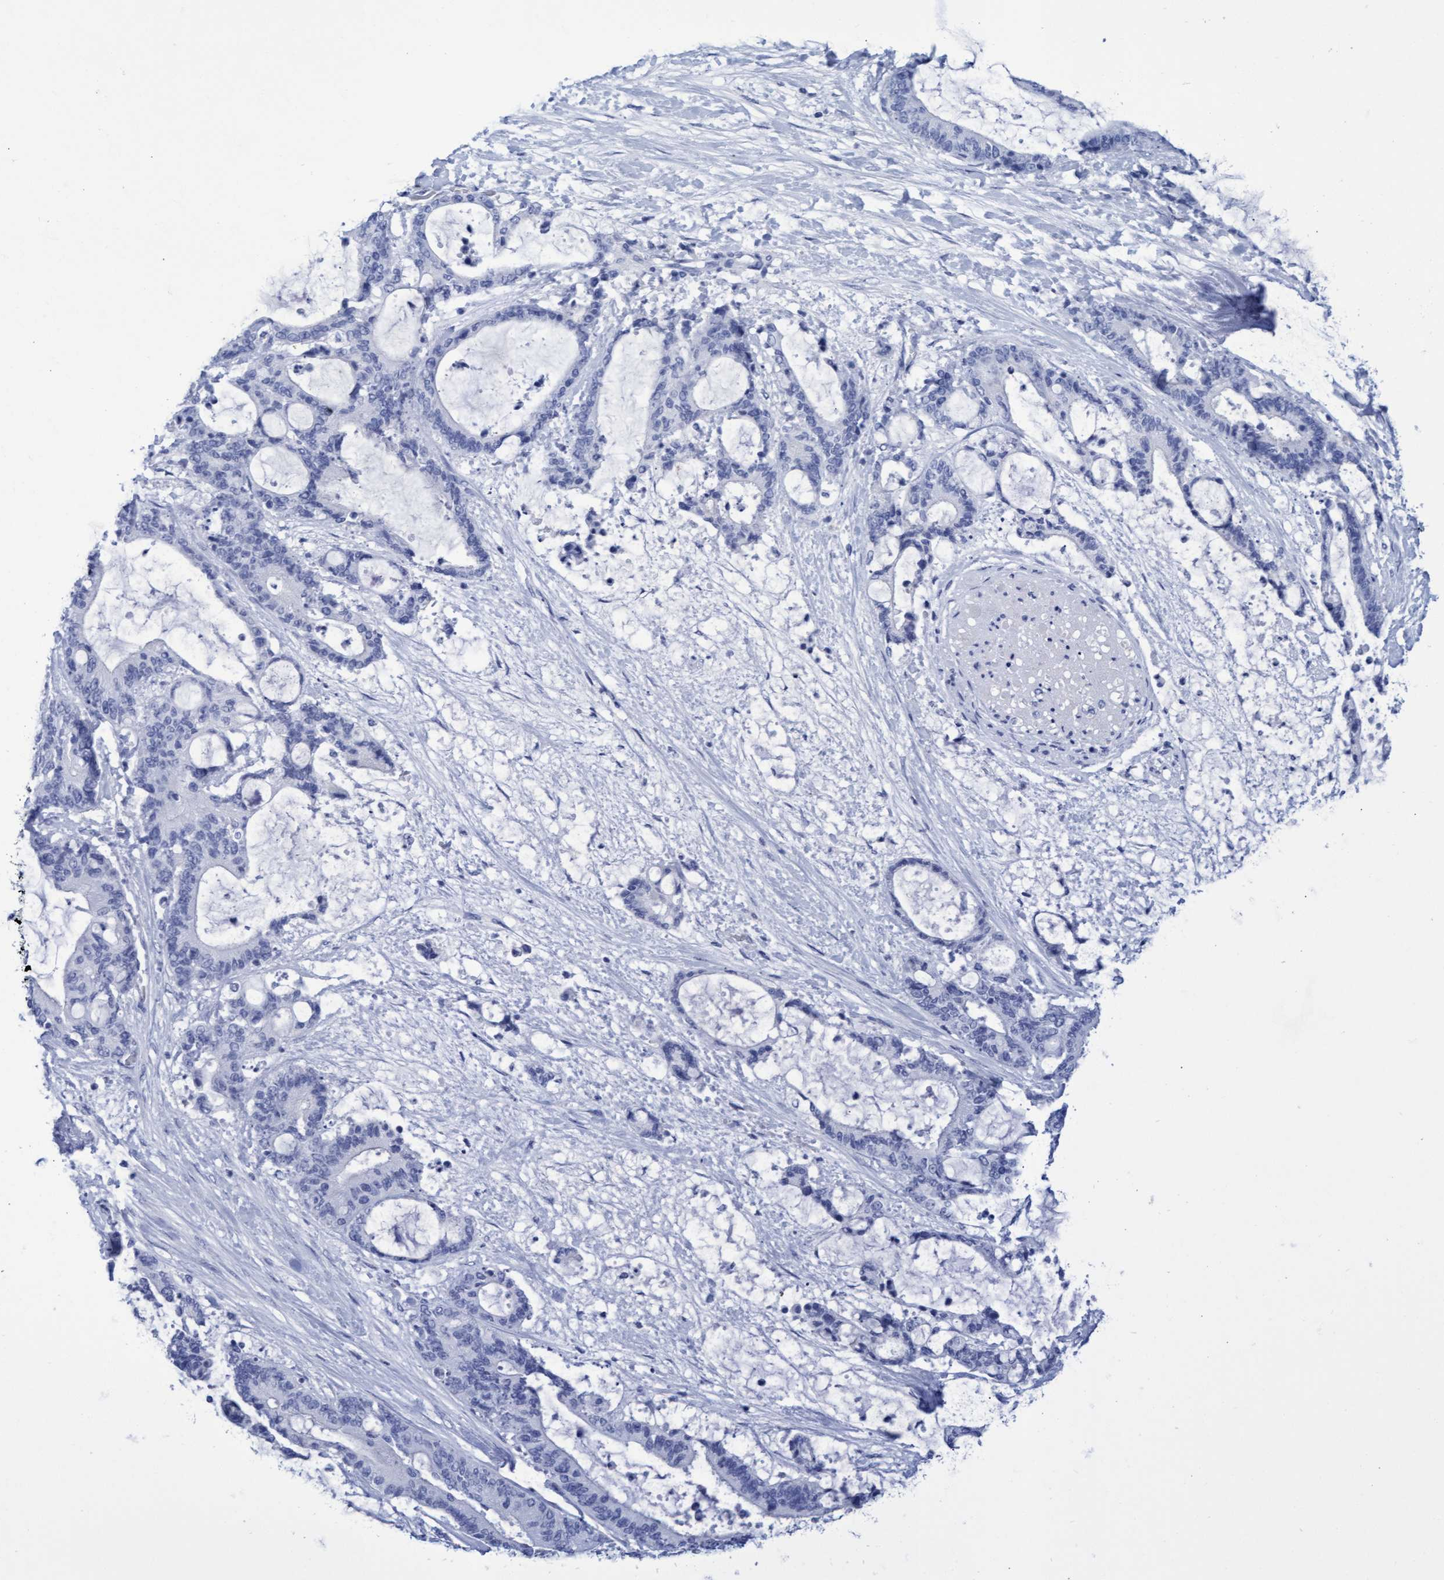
{"staining": {"intensity": "negative", "quantity": "none", "location": "none"}, "tissue": "liver cancer", "cell_type": "Tumor cells", "image_type": "cancer", "snomed": [{"axis": "morphology", "description": "Normal tissue, NOS"}, {"axis": "morphology", "description": "Cholangiocarcinoma"}, {"axis": "topography", "description": "Liver"}, {"axis": "topography", "description": "Peripheral nerve tissue"}], "caption": "A high-resolution histopathology image shows IHC staining of liver cancer, which reveals no significant staining in tumor cells.", "gene": "INSL6", "patient": {"sex": "female", "age": 73}}